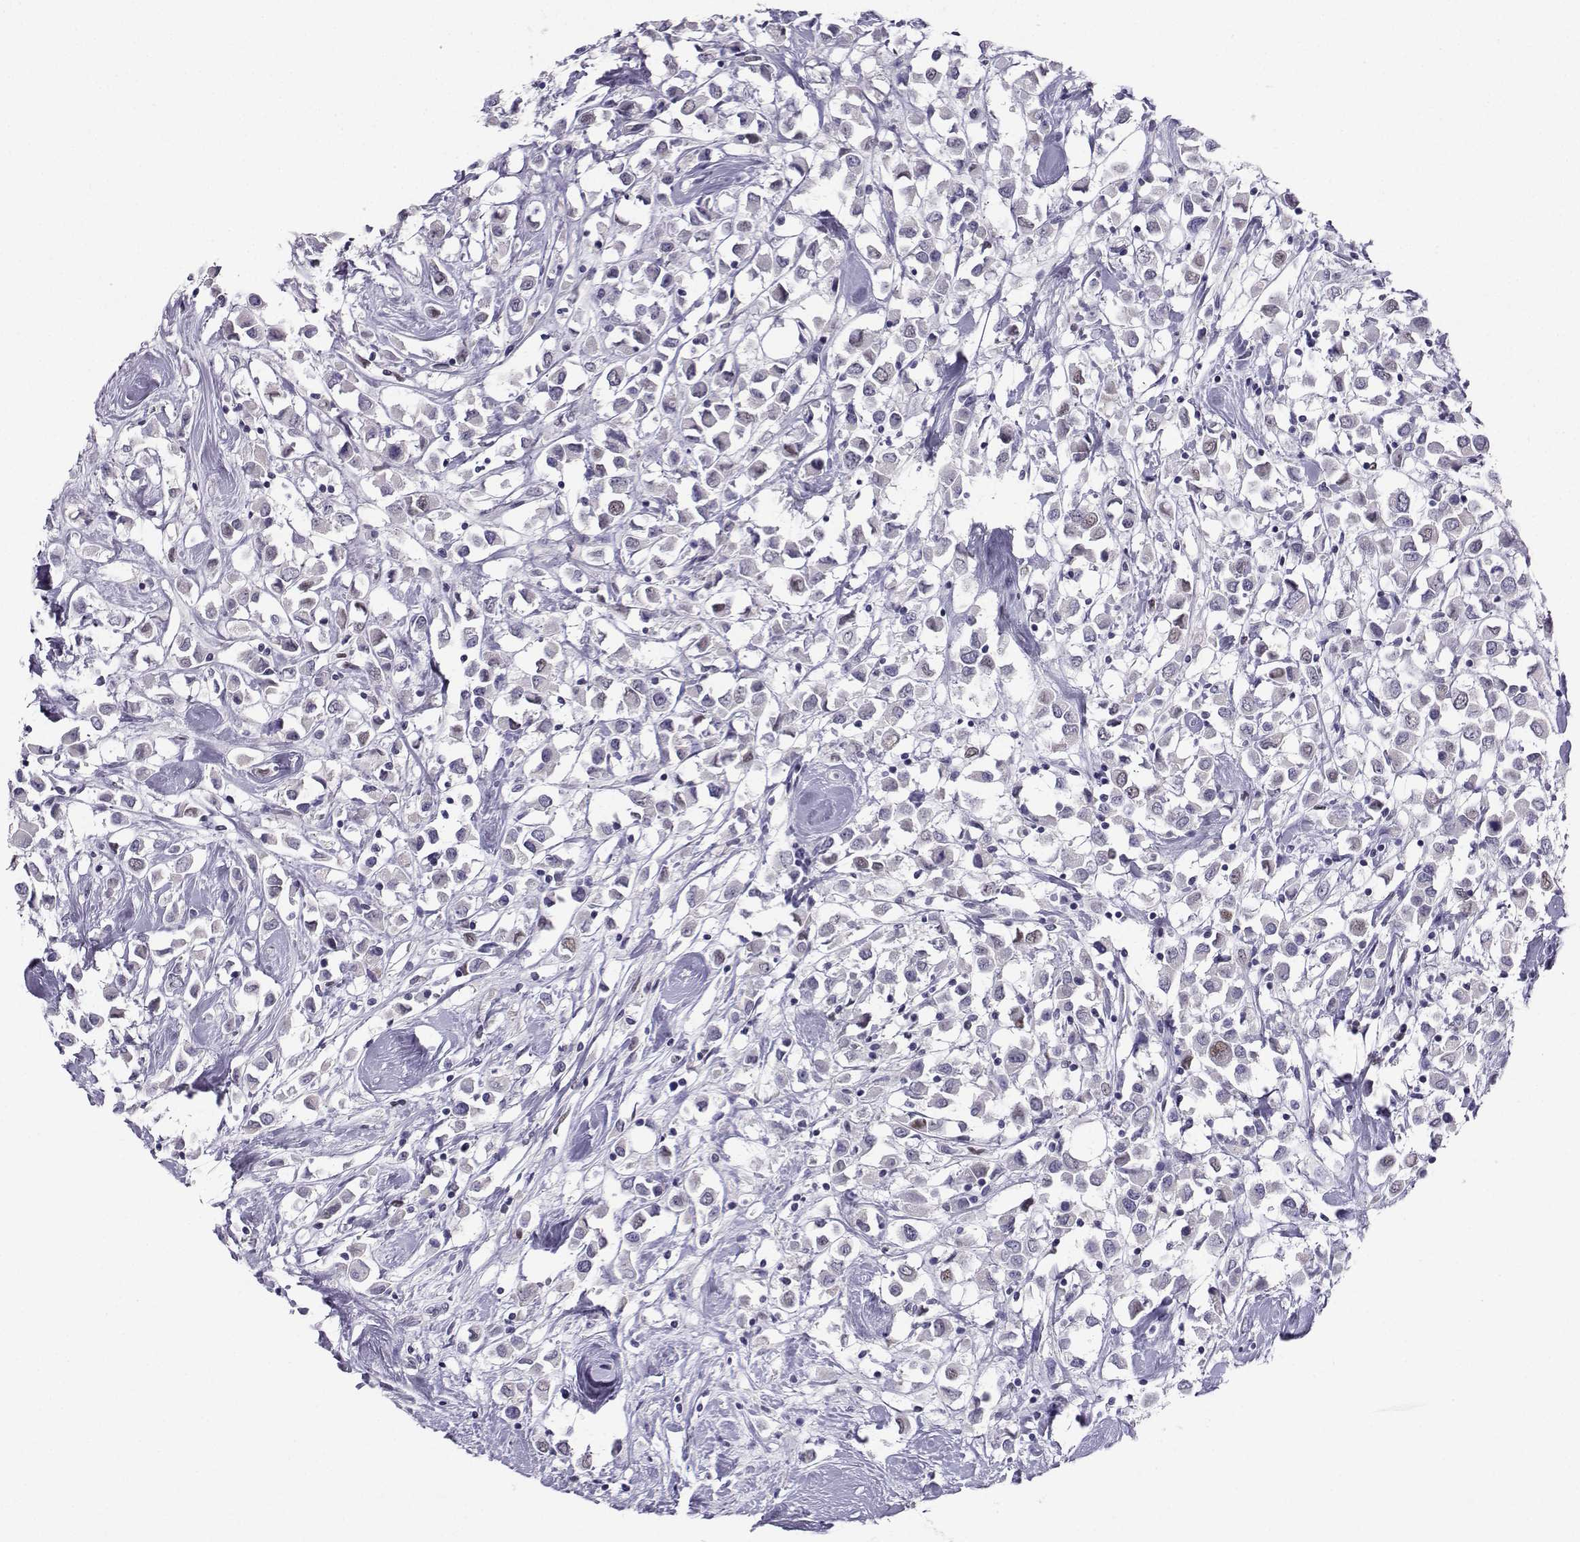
{"staining": {"intensity": "negative", "quantity": "none", "location": "none"}, "tissue": "breast cancer", "cell_type": "Tumor cells", "image_type": "cancer", "snomed": [{"axis": "morphology", "description": "Duct carcinoma"}, {"axis": "topography", "description": "Breast"}], "caption": "Immunohistochemical staining of infiltrating ductal carcinoma (breast) reveals no significant expression in tumor cells.", "gene": "TEDC2", "patient": {"sex": "female", "age": 61}}